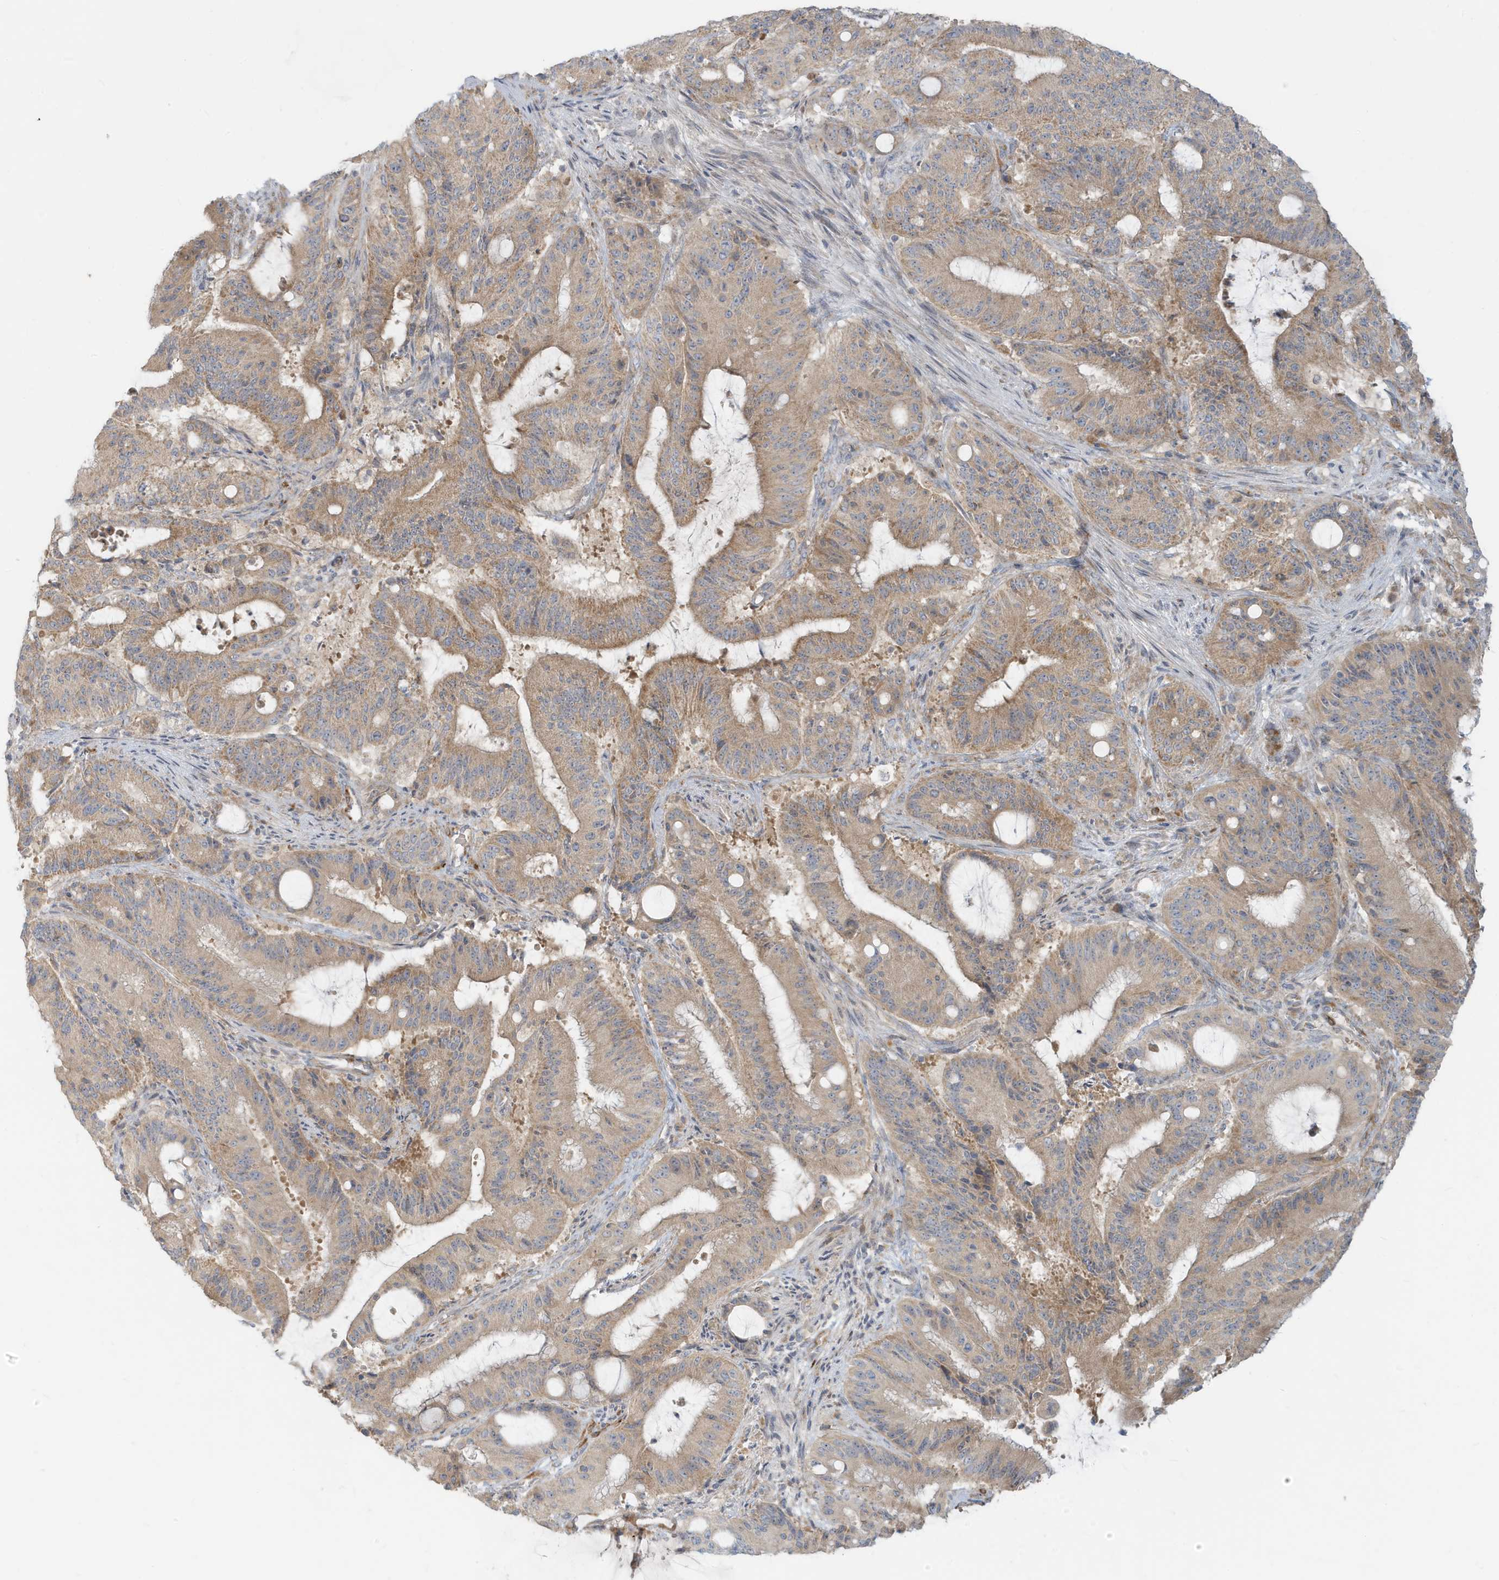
{"staining": {"intensity": "moderate", "quantity": ">75%", "location": "cytoplasmic/membranous"}, "tissue": "liver cancer", "cell_type": "Tumor cells", "image_type": "cancer", "snomed": [{"axis": "morphology", "description": "Normal tissue, NOS"}, {"axis": "morphology", "description": "Cholangiocarcinoma"}, {"axis": "topography", "description": "Liver"}, {"axis": "topography", "description": "Peripheral nerve tissue"}], "caption": "This is an image of immunohistochemistry (IHC) staining of liver cancer (cholangiocarcinoma), which shows moderate positivity in the cytoplasmic/membranous of tumor cells.", "gene": "MCOLN1", "patient": {"sex": "female", "age": 73}}